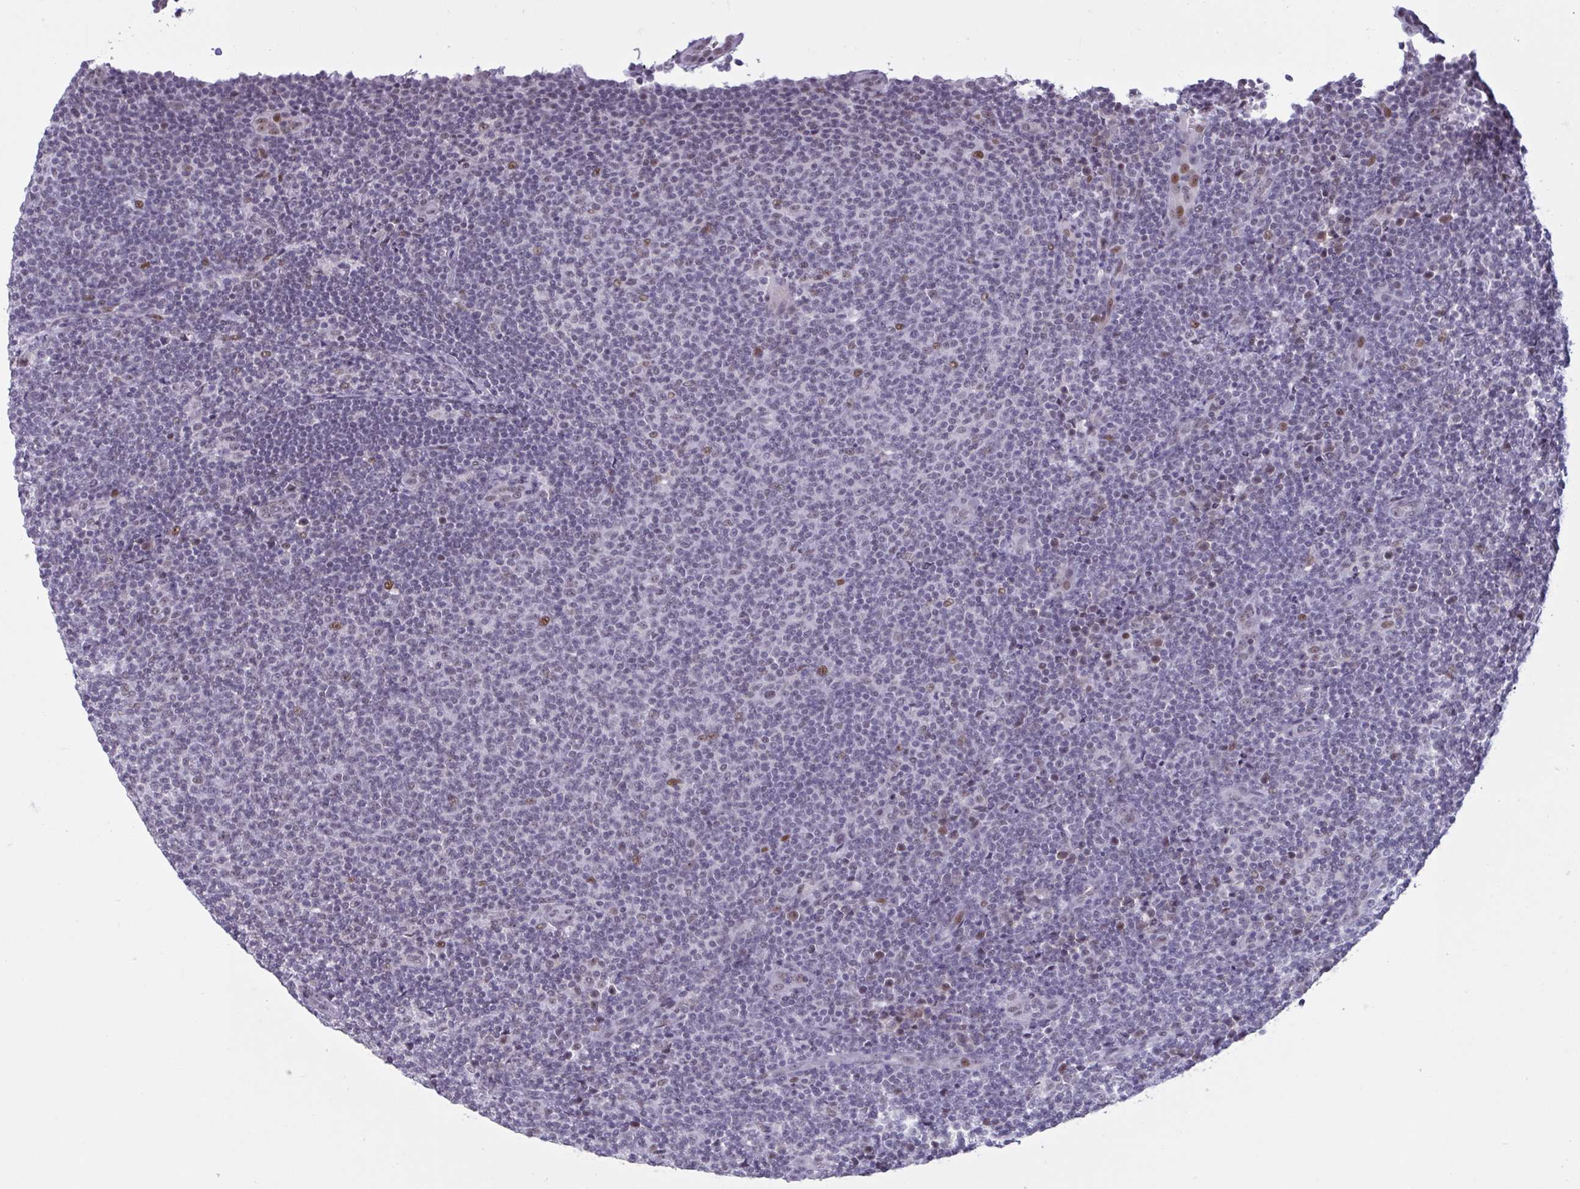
{"staining": {"intensity": "negative", "quantity": "none", "location": "none"}, "tissue": "lymphoma", "cell_type": "Tumor cells", "image_type": "cancer", "snomed": [{"axis": "morphology", "description": "Malignant lymphoma, non-Hodgkin's type, Low grade"}, {"axis": "topography", "description": "Lymph node"}], "caption": "The micrograph reveals no staining of tumor cells in low-grade malignant lymphoma, non-Hodgkin's type. Brightfield microscopy of IHC stained with DAB (brown) and hematoxylin (blue), captured at high magnification.", "gene": "HSD17B6", "patient": {"sex": "male", "age": 66}}